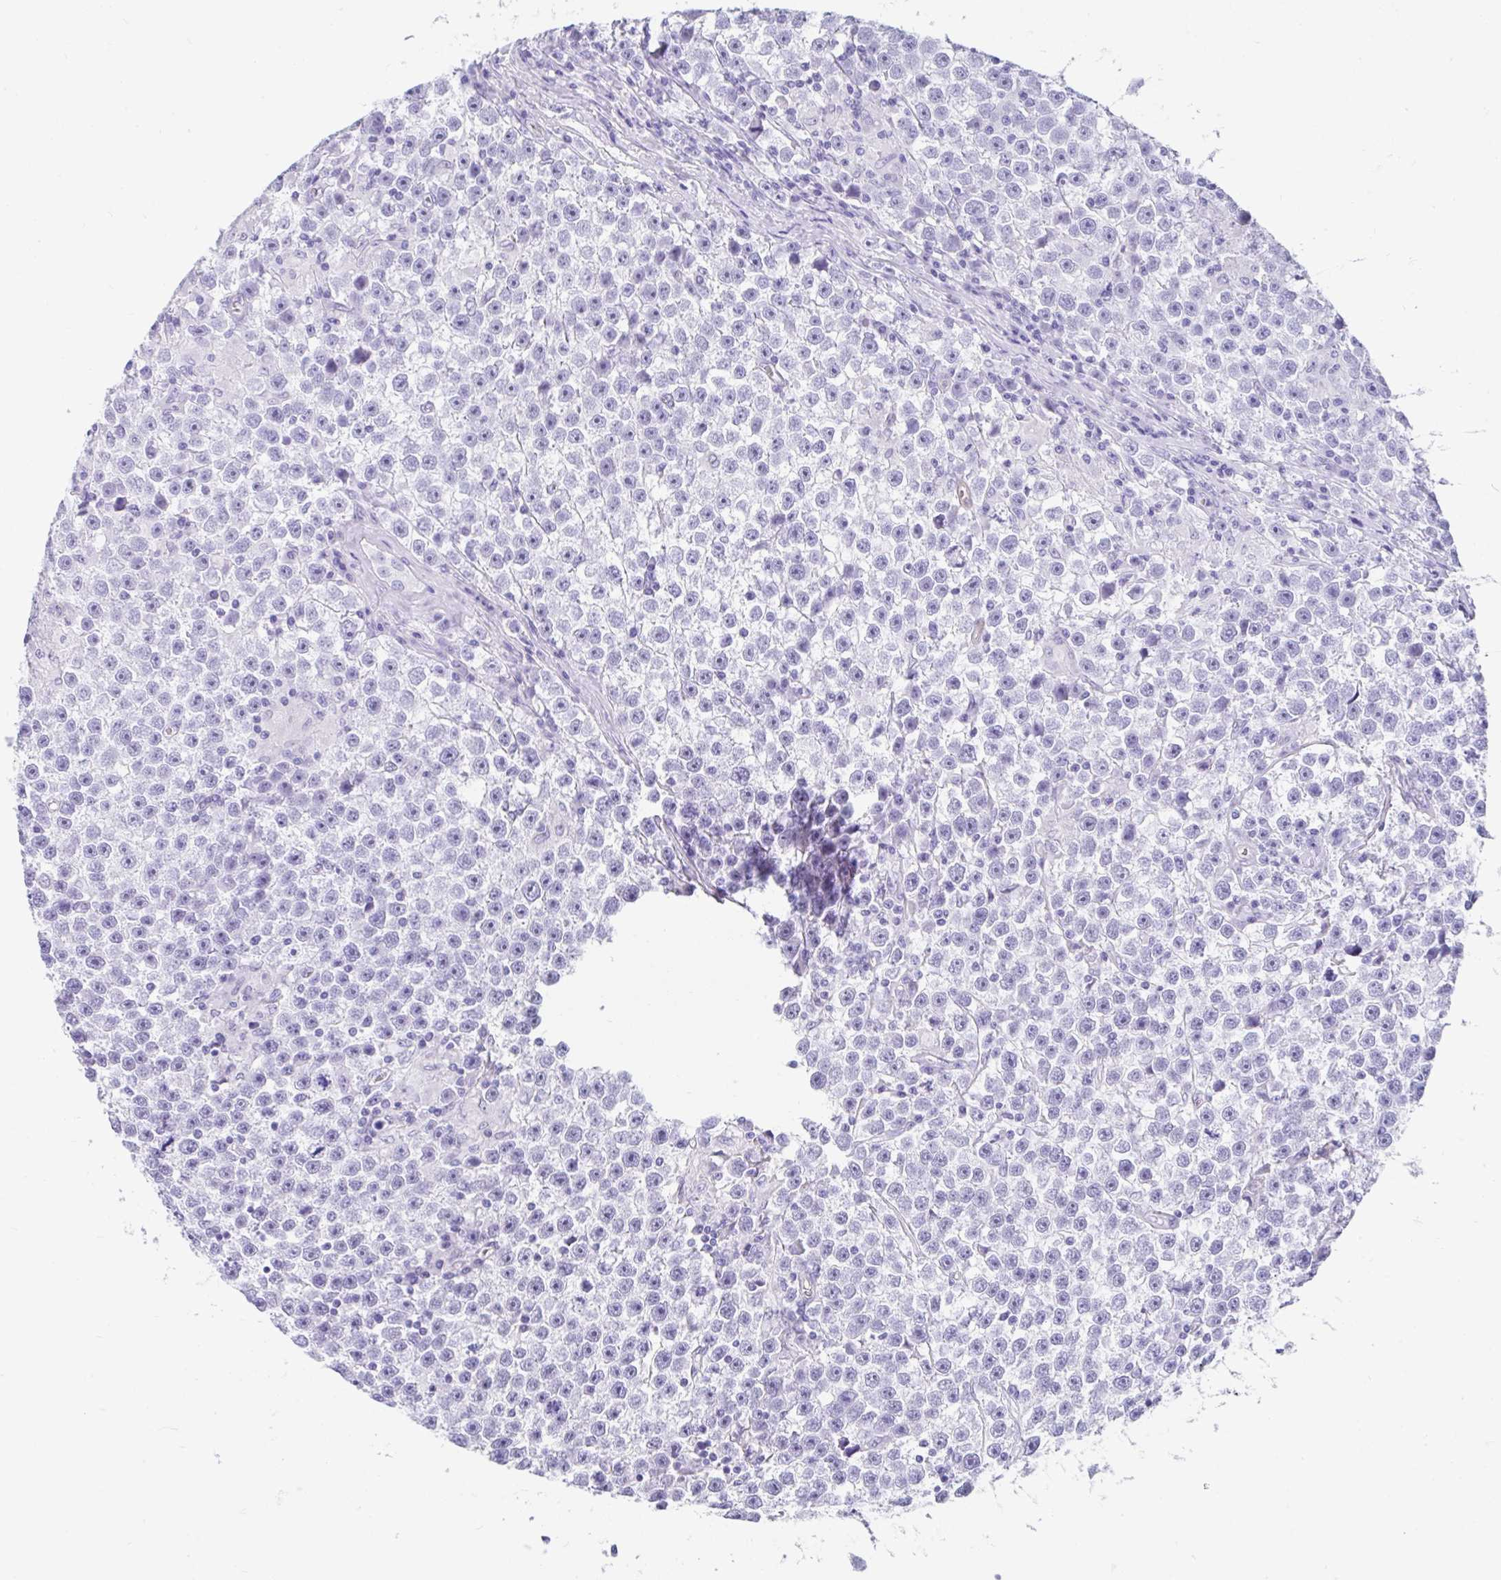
{"staining": {"intensity": "negative", "quantity": "none", "location": "none"}, "tissue": "testis cancer", "cell_type": "Tumor cells", "image_type": "cancer", "snomed": [{"axis": "morphology", "description": "Seminoma, NOS"}, {"axis": "topography", "description": "Testis"}], "caption": "High power microscopy micrograph of an immunohistochemistry photomicrograph of seminoma (testis), revealing no significant staining in tumor cells.", "gene": "FAM107A", "patient": {"sex": "male", "age": 31}}